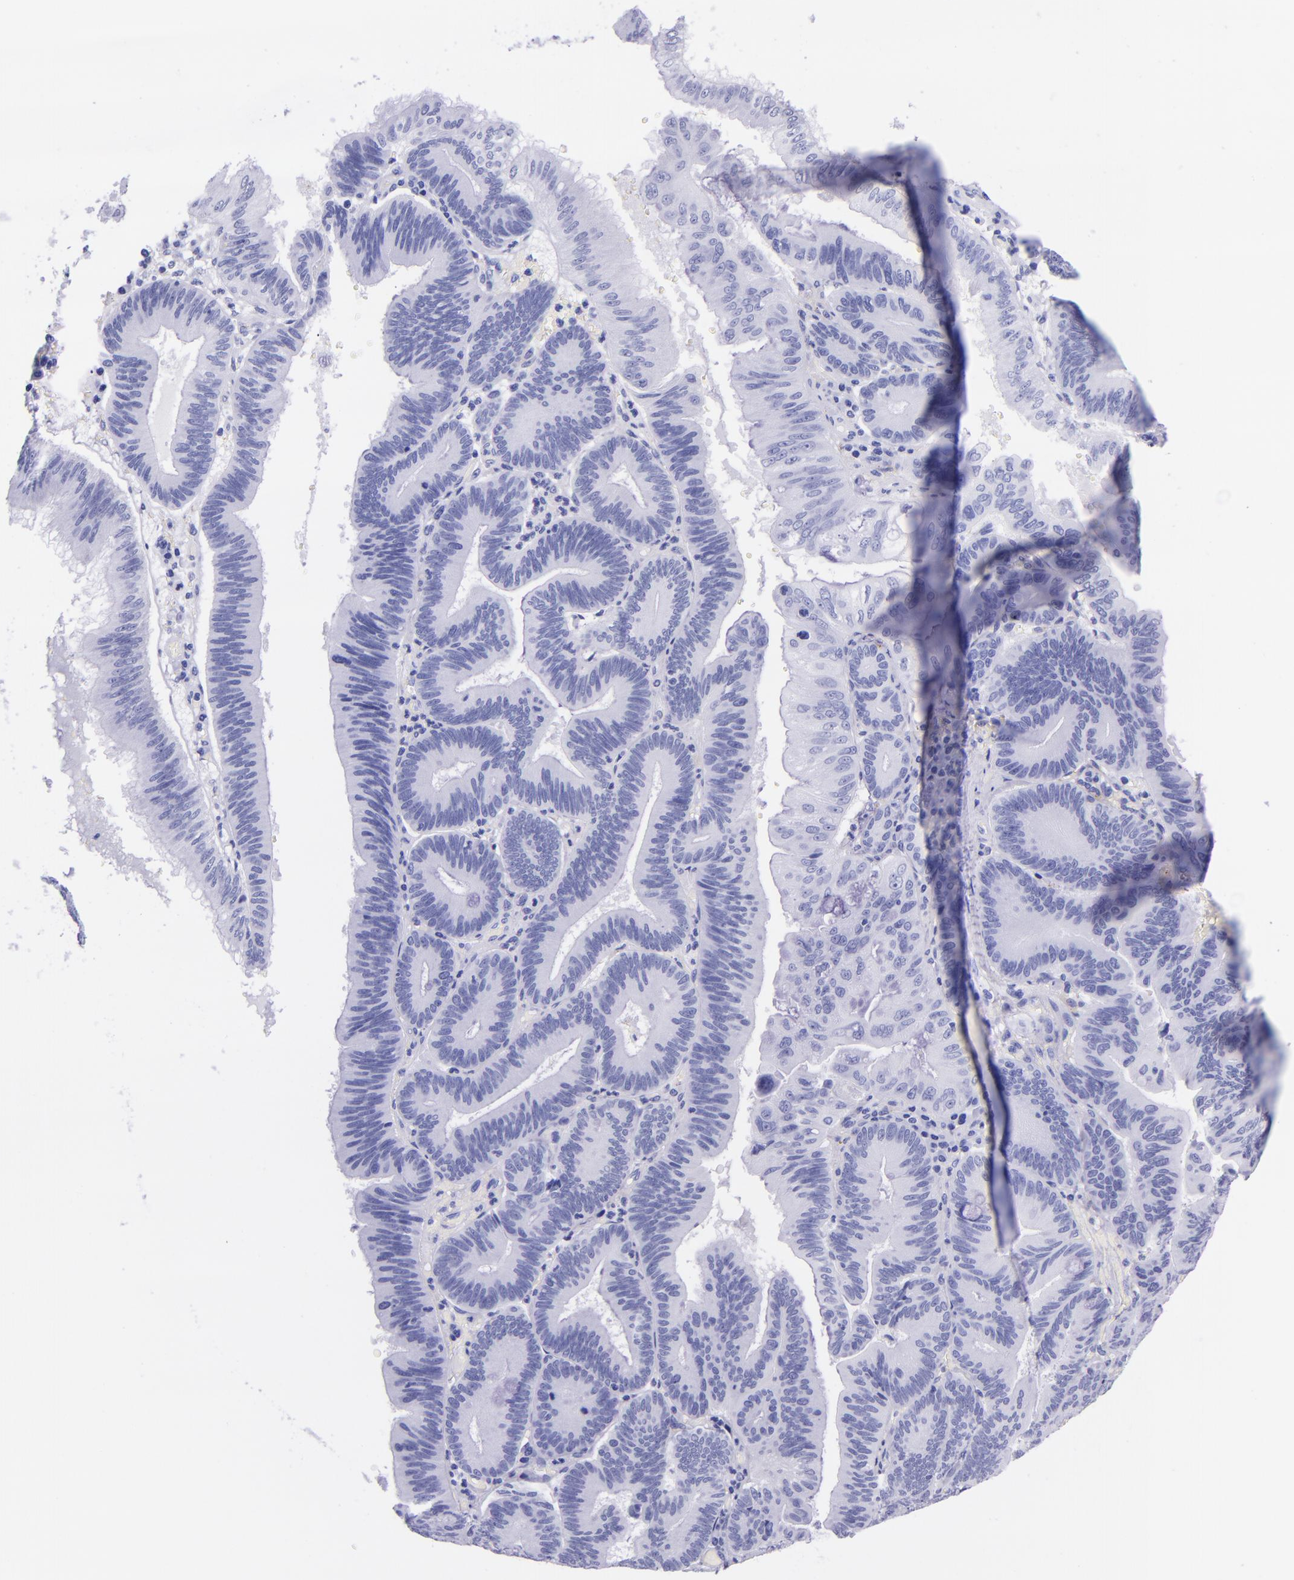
{"staining": {"intensity": "negative", "quantity": "none", "location": "none"}, "tissue": "pancreatic cancer", "cell_type": "Tumor cells", "image_type": "cancer", "snomed": [{"axis": "morphology", "description": "Adenocarcinoma, NOS"}, {"axis": "topography", "description": "Pancreas"}], "caption": "Immunohistochemical staining of human pancreatic adenocarcinoma displays no significant expression in tumor cells.", "gene": "MBP", "patient": {"sex": "male", "age": 82}}